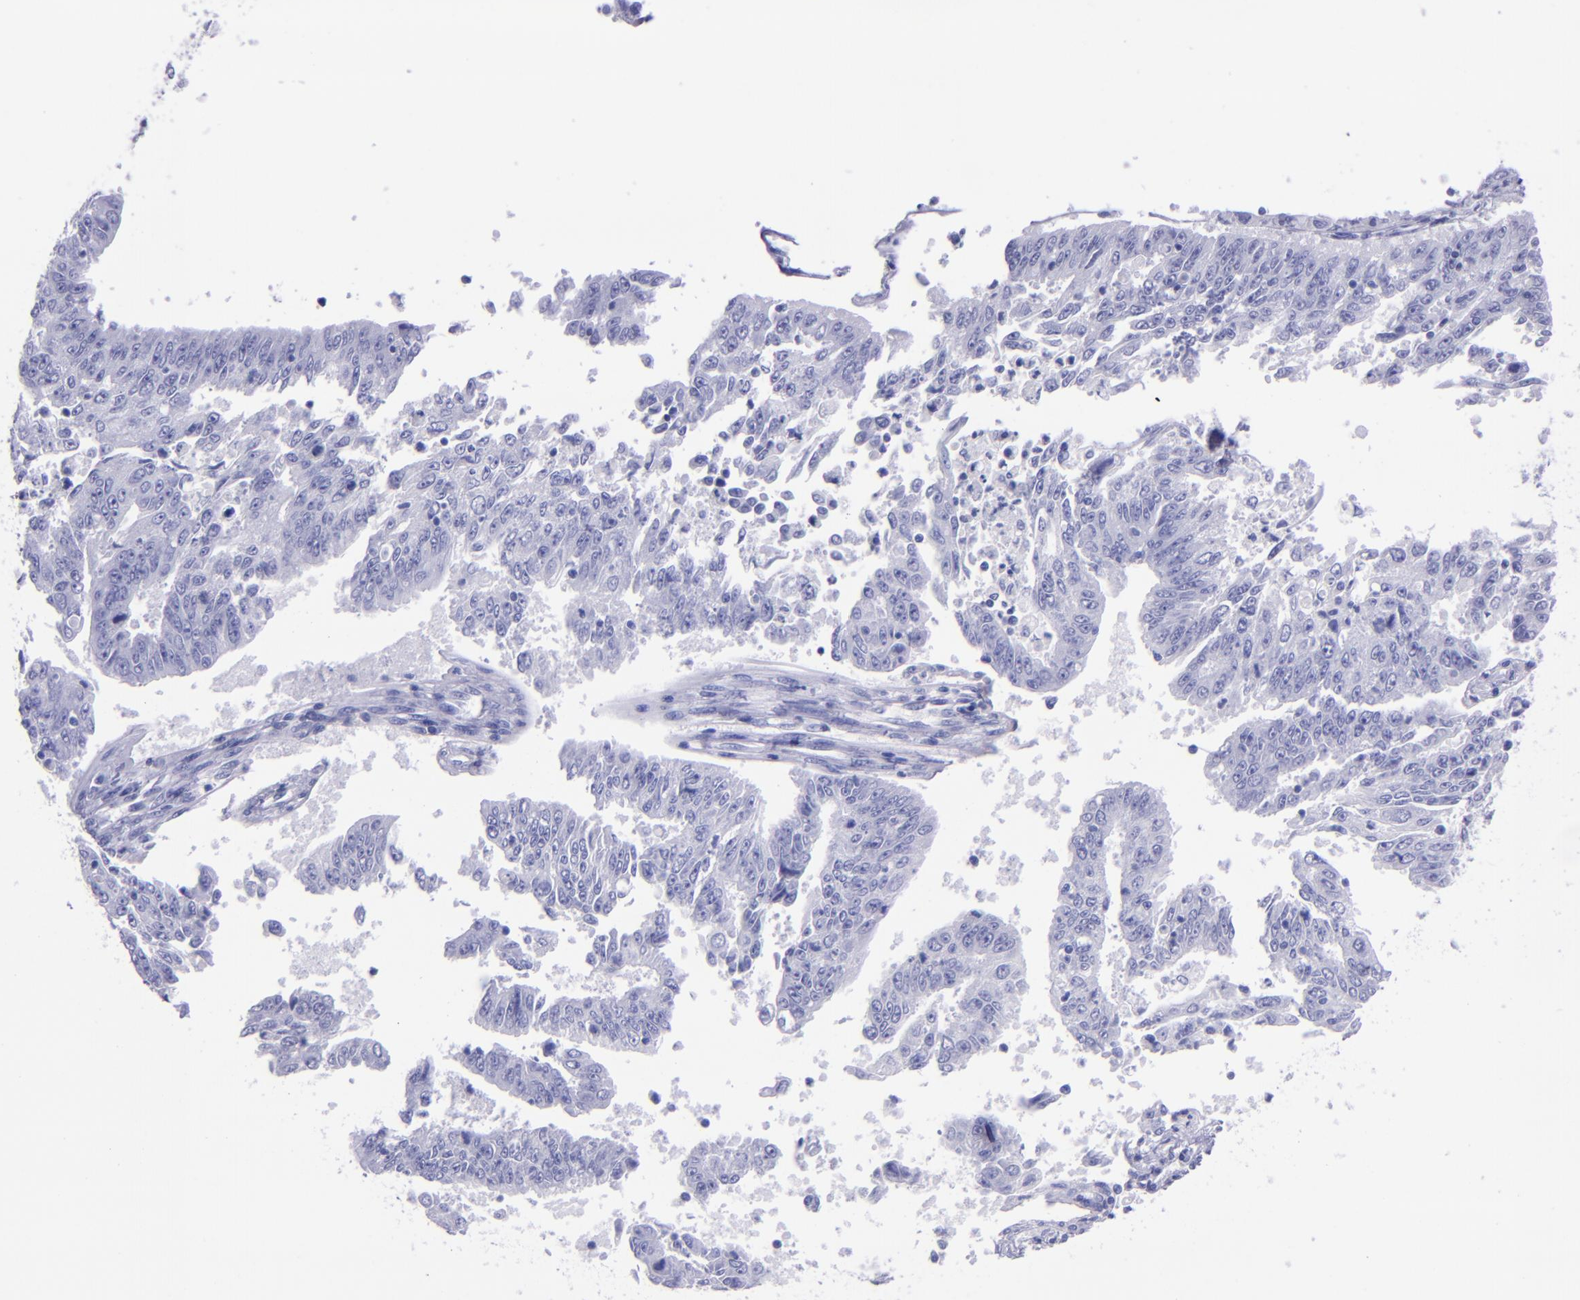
{"staining": {"intensity": "negative", "quantity": "none", "location": "none"}, "tissue": "endometrial cancer", "cell_type": "Tumor cells", "image_type": "cancer", "snomed": [{"axis": "morphology", "description": "Adenocarcinoma, NOS"}, {"axis": "topography", "description": "Endometrium"}], "caption": "A high-resolution photomicrograph shows immunohistochemistry (IHC) staining of endometrial cancer, which demonstrates no significant staining in tumor cells.", "gene": "MBP", "patient": {"sex": "female", "age": 42}}